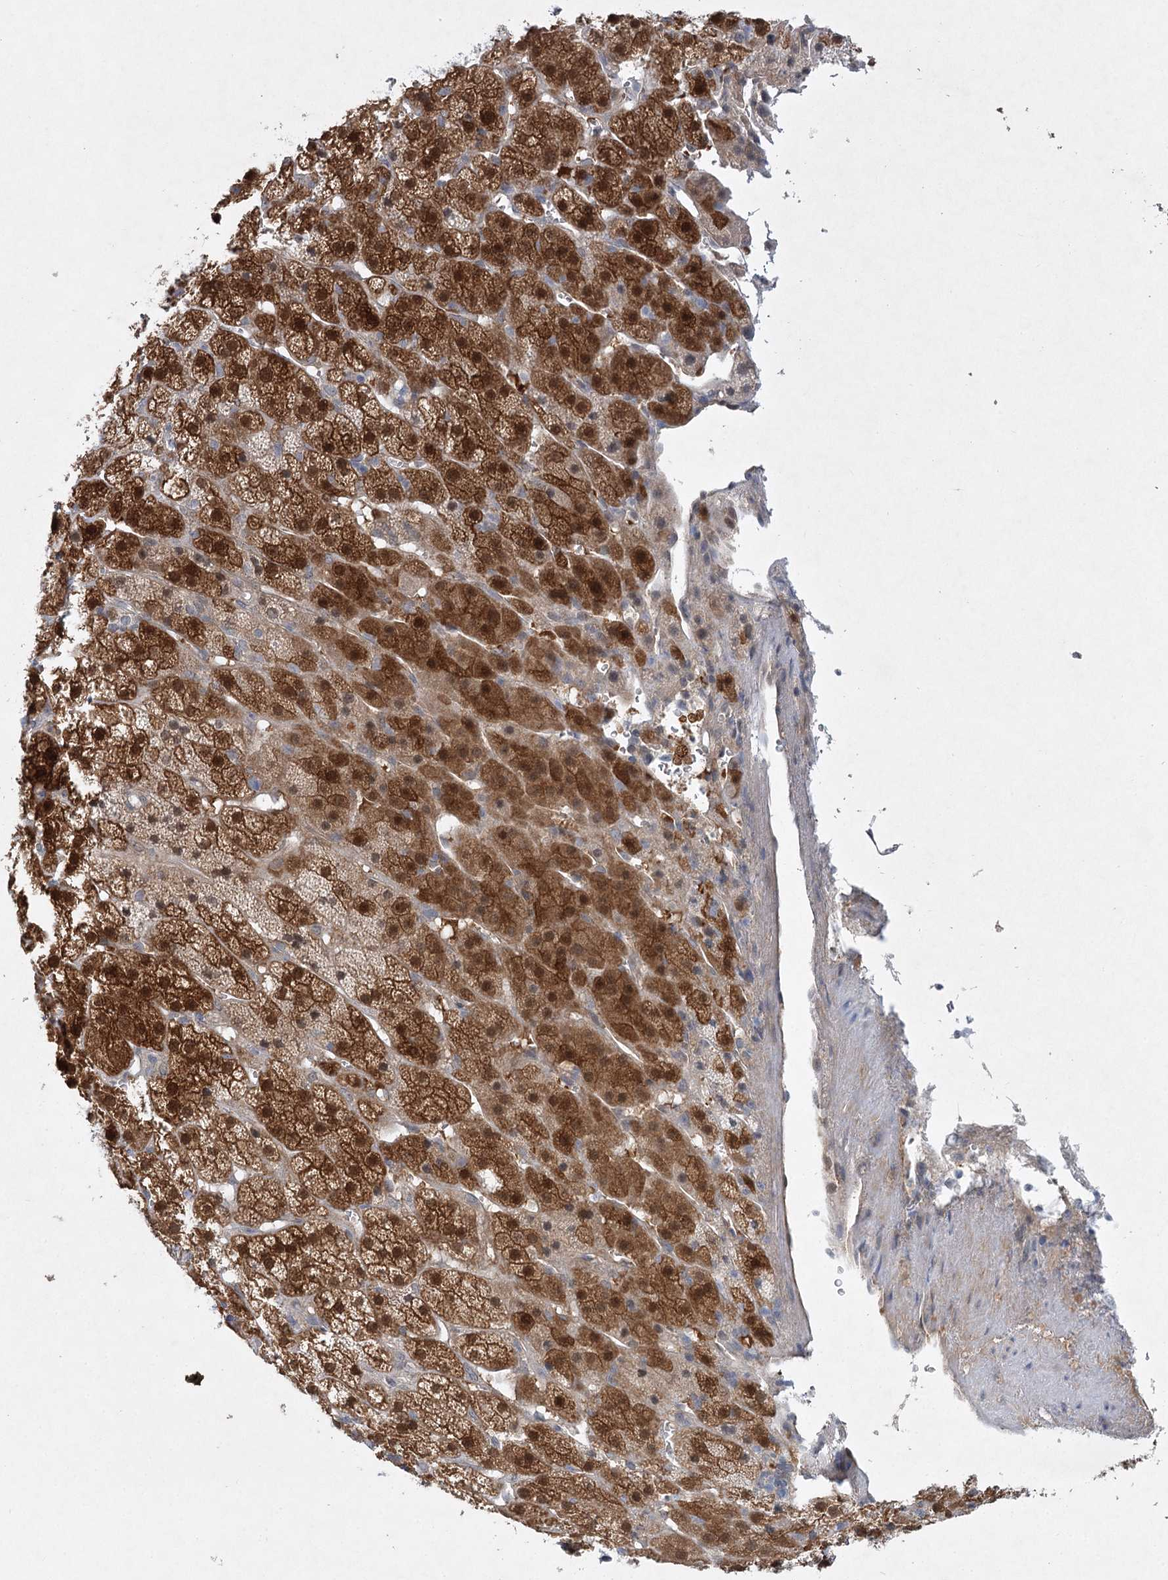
{"staining": {"intensity": "strong", "quantity": ">75%", "location": "cytoplasmic/membranous,nuclear"}, "tissue": "adrenal gland", "cell_type": "Glandular cells", "image_type": "normal", "snomed": [{"axis": "morphology", "description": "Normal tissue, NOS"}, {"axis": "topography", "description": "Adrenal gland"}], "caption": "Glandular cells exhibit high levels of strong cytoplasmic/membranous,nuclear staining in about >75% of cells in normal human adrenal gland. (DAB IHC with brightfield microscopy, high magnification).", "gene": "AAMDC", "patient": {"sex": "female", "age": 57}}